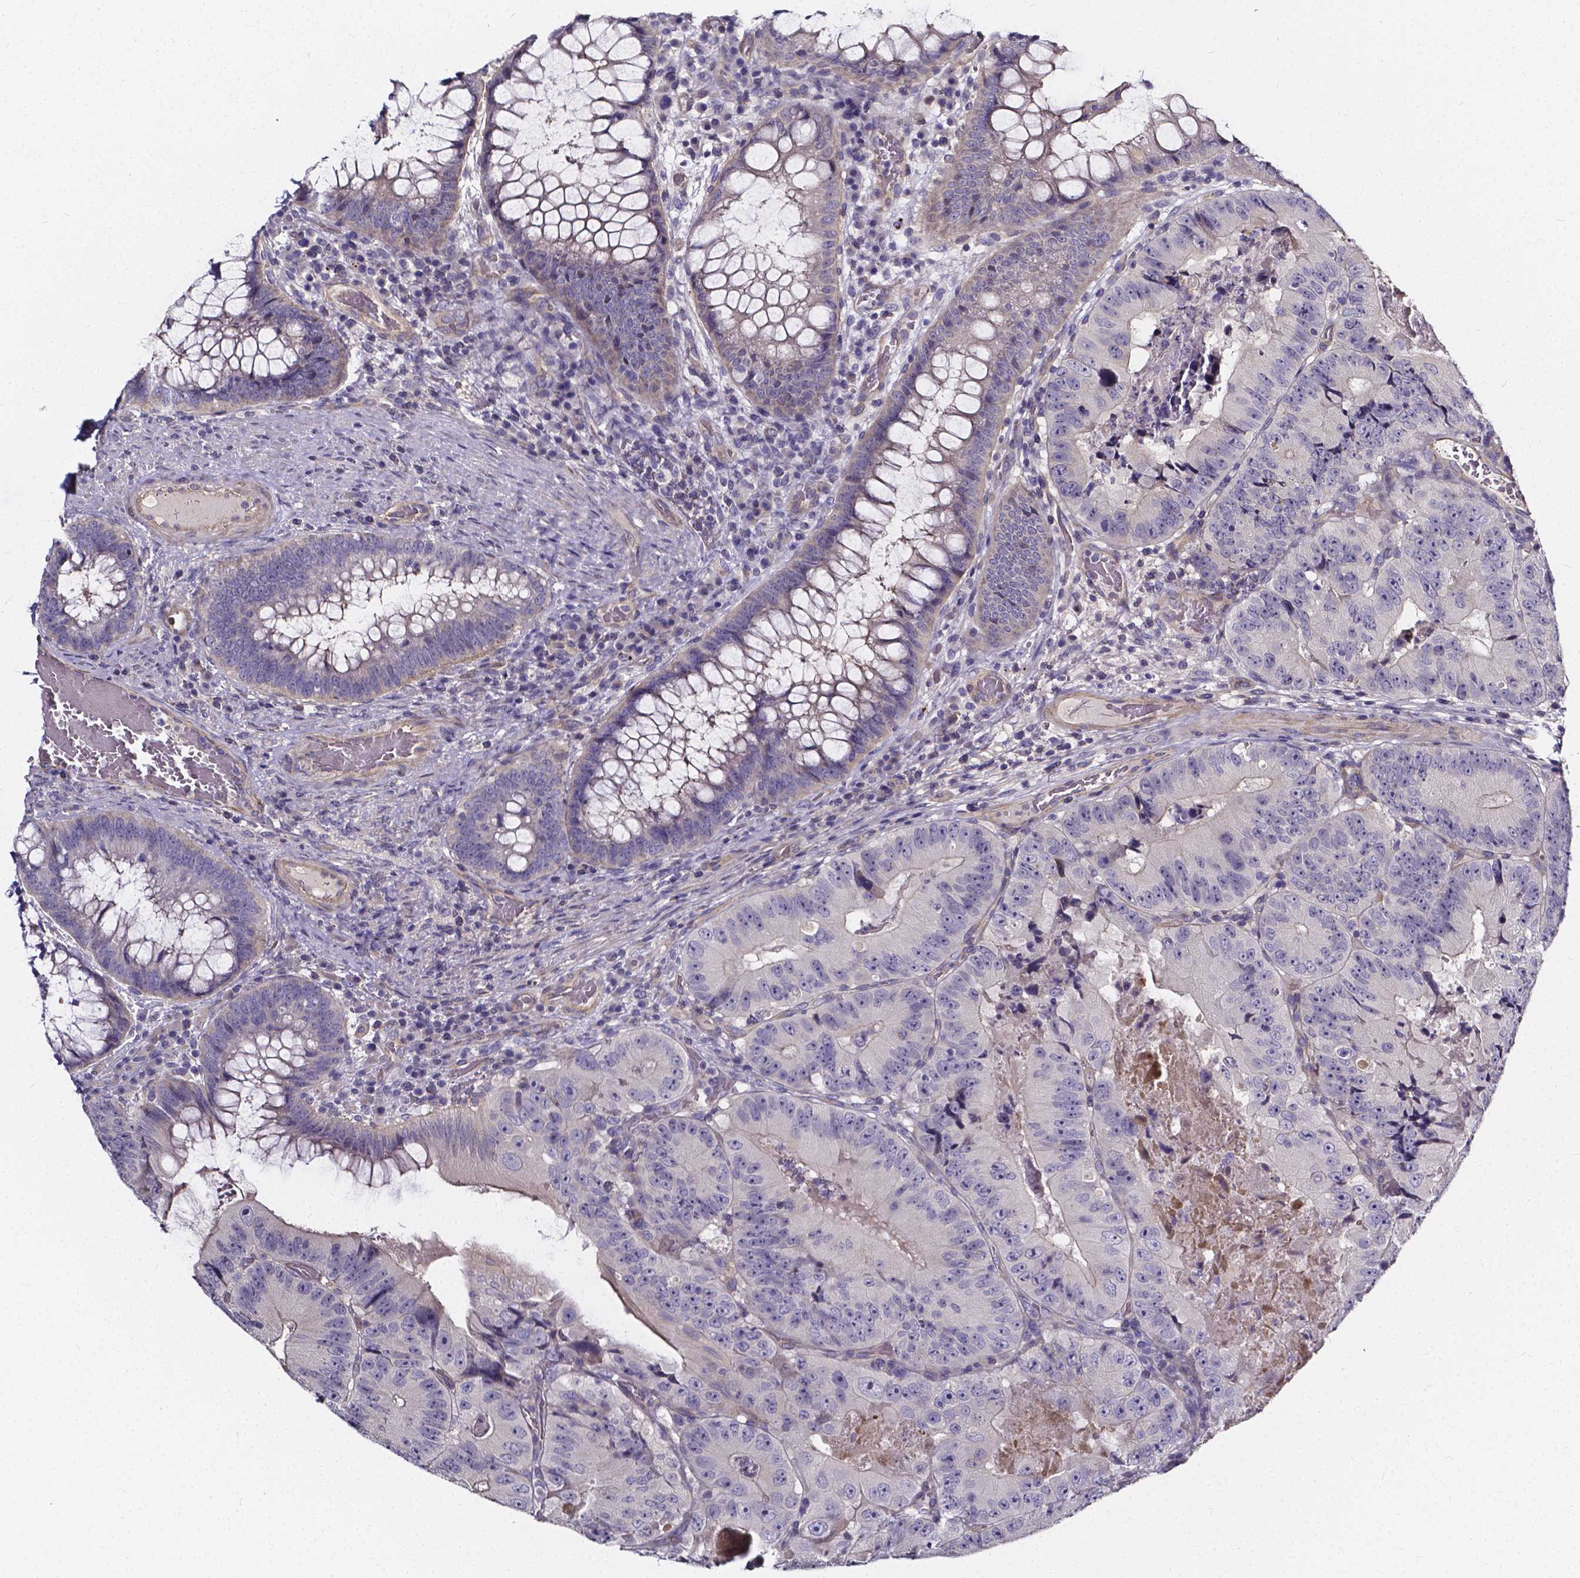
{"staining": {"intensity": "negative", "quantity": "none", "location": "none"}, "tissue": "colorectal cancer", "cell_type": "Tumor cells", "image_type": "cancer", "snomed": [{"axis": "morphology", "description": "Adenocarcinoma, NOS"}, {"axis": "topography", "description": "Colon"}], "caption": "A photomicrograph of human colorectal cancer is negative for staining in tumor cells.", "gene": "CACNG8", "patient": {"sex": "female", "age": 86}}